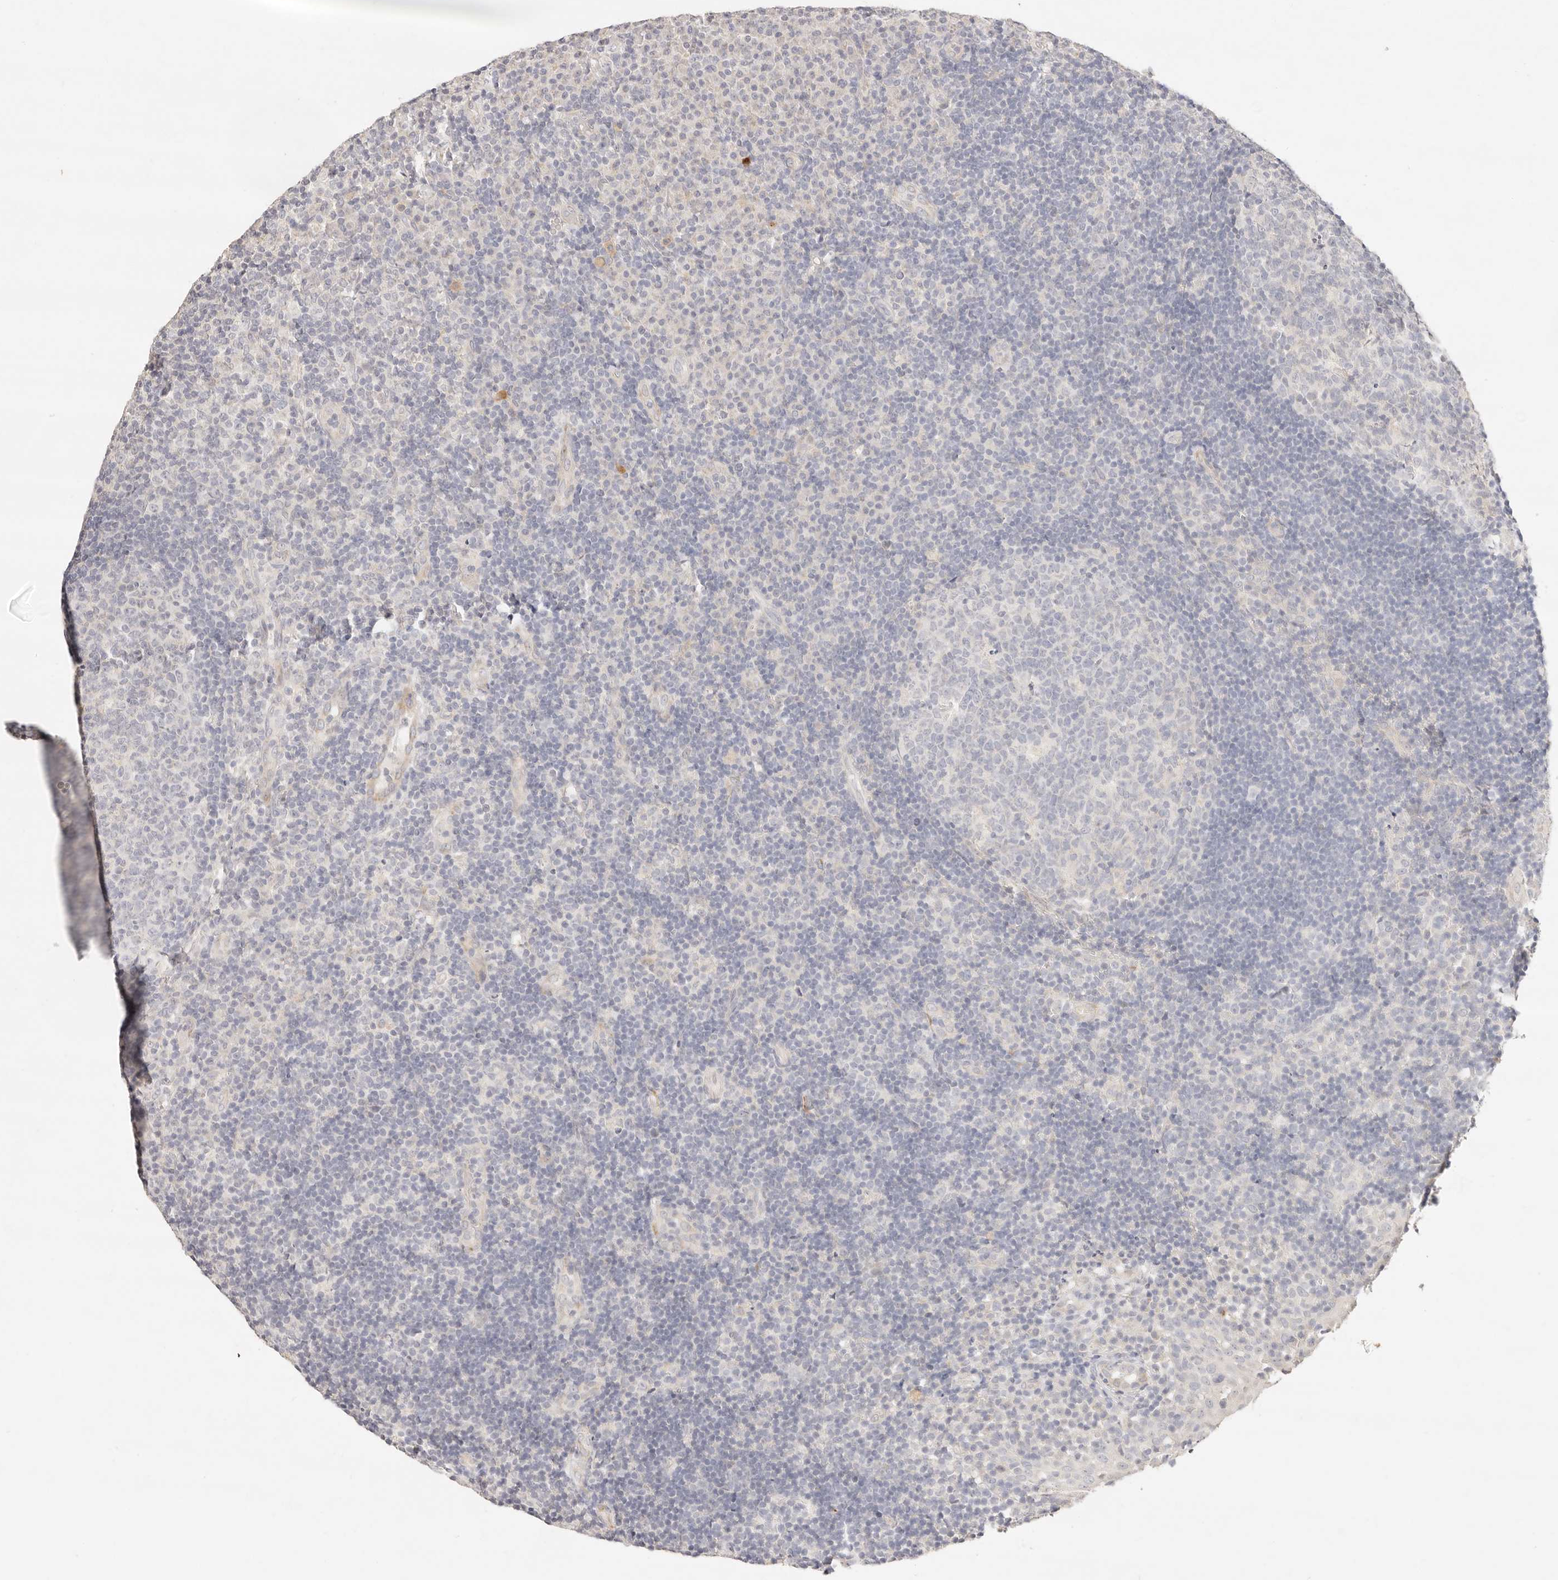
{"staining": {"intensity": "negative", "quantity": "none", "location": "none"}, "tissue": "tonsil", "cell_type": "Germinal center cells", "image_type": "normal", "snomed": [{"axis": "morphology", "description": "Normal tissue, NOS"}, {"axis": "topography", "description": "Tonsil"}], "caption": "This is an immunohistochemistry (IHC) histopathology image of benign tonsil. There is no expression in germinal center cells.", "gene": "GPR156", "patient": {"sex": "female", "age": 40}}